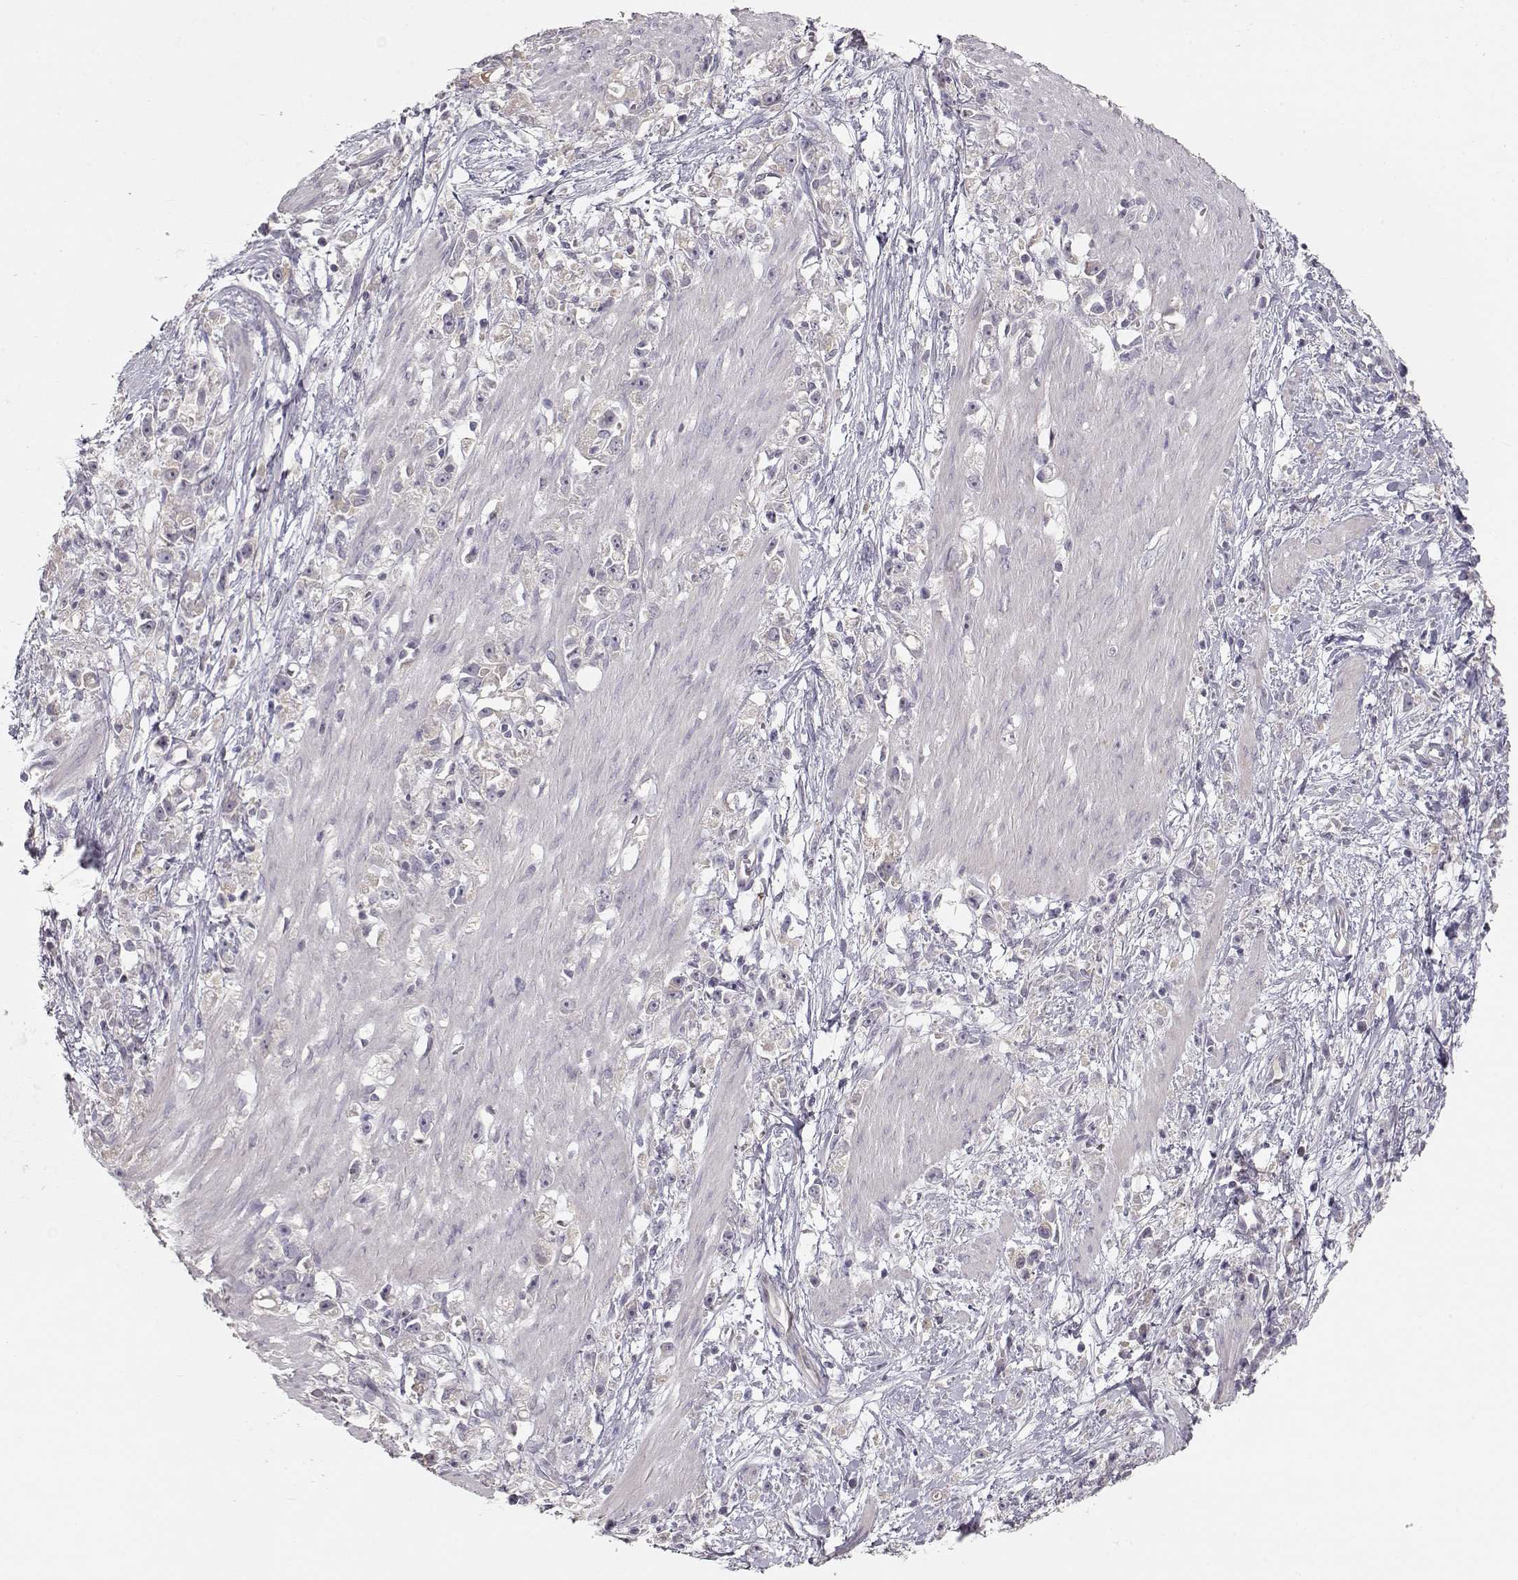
{"staining": {"intensity": "negative", "quantity": "none", "location": "none"}, "tissue": "stomach cancer", "cell_type": "Tumor cells", "image_type": "cancer", "snomed": [{"axis": "morphology", "description": "Adenocarcinoma, NOS"}, {"axis": "topography", "description": "Stomach"}], "caption": "This is a photomicrograph of immunohistochemistry staining of stomach cancer (adenocarcinoma), which shows no staining in tumor cells.", "gene": "ARHGAP8", "patient": {"sex": "female", "age": 59}}